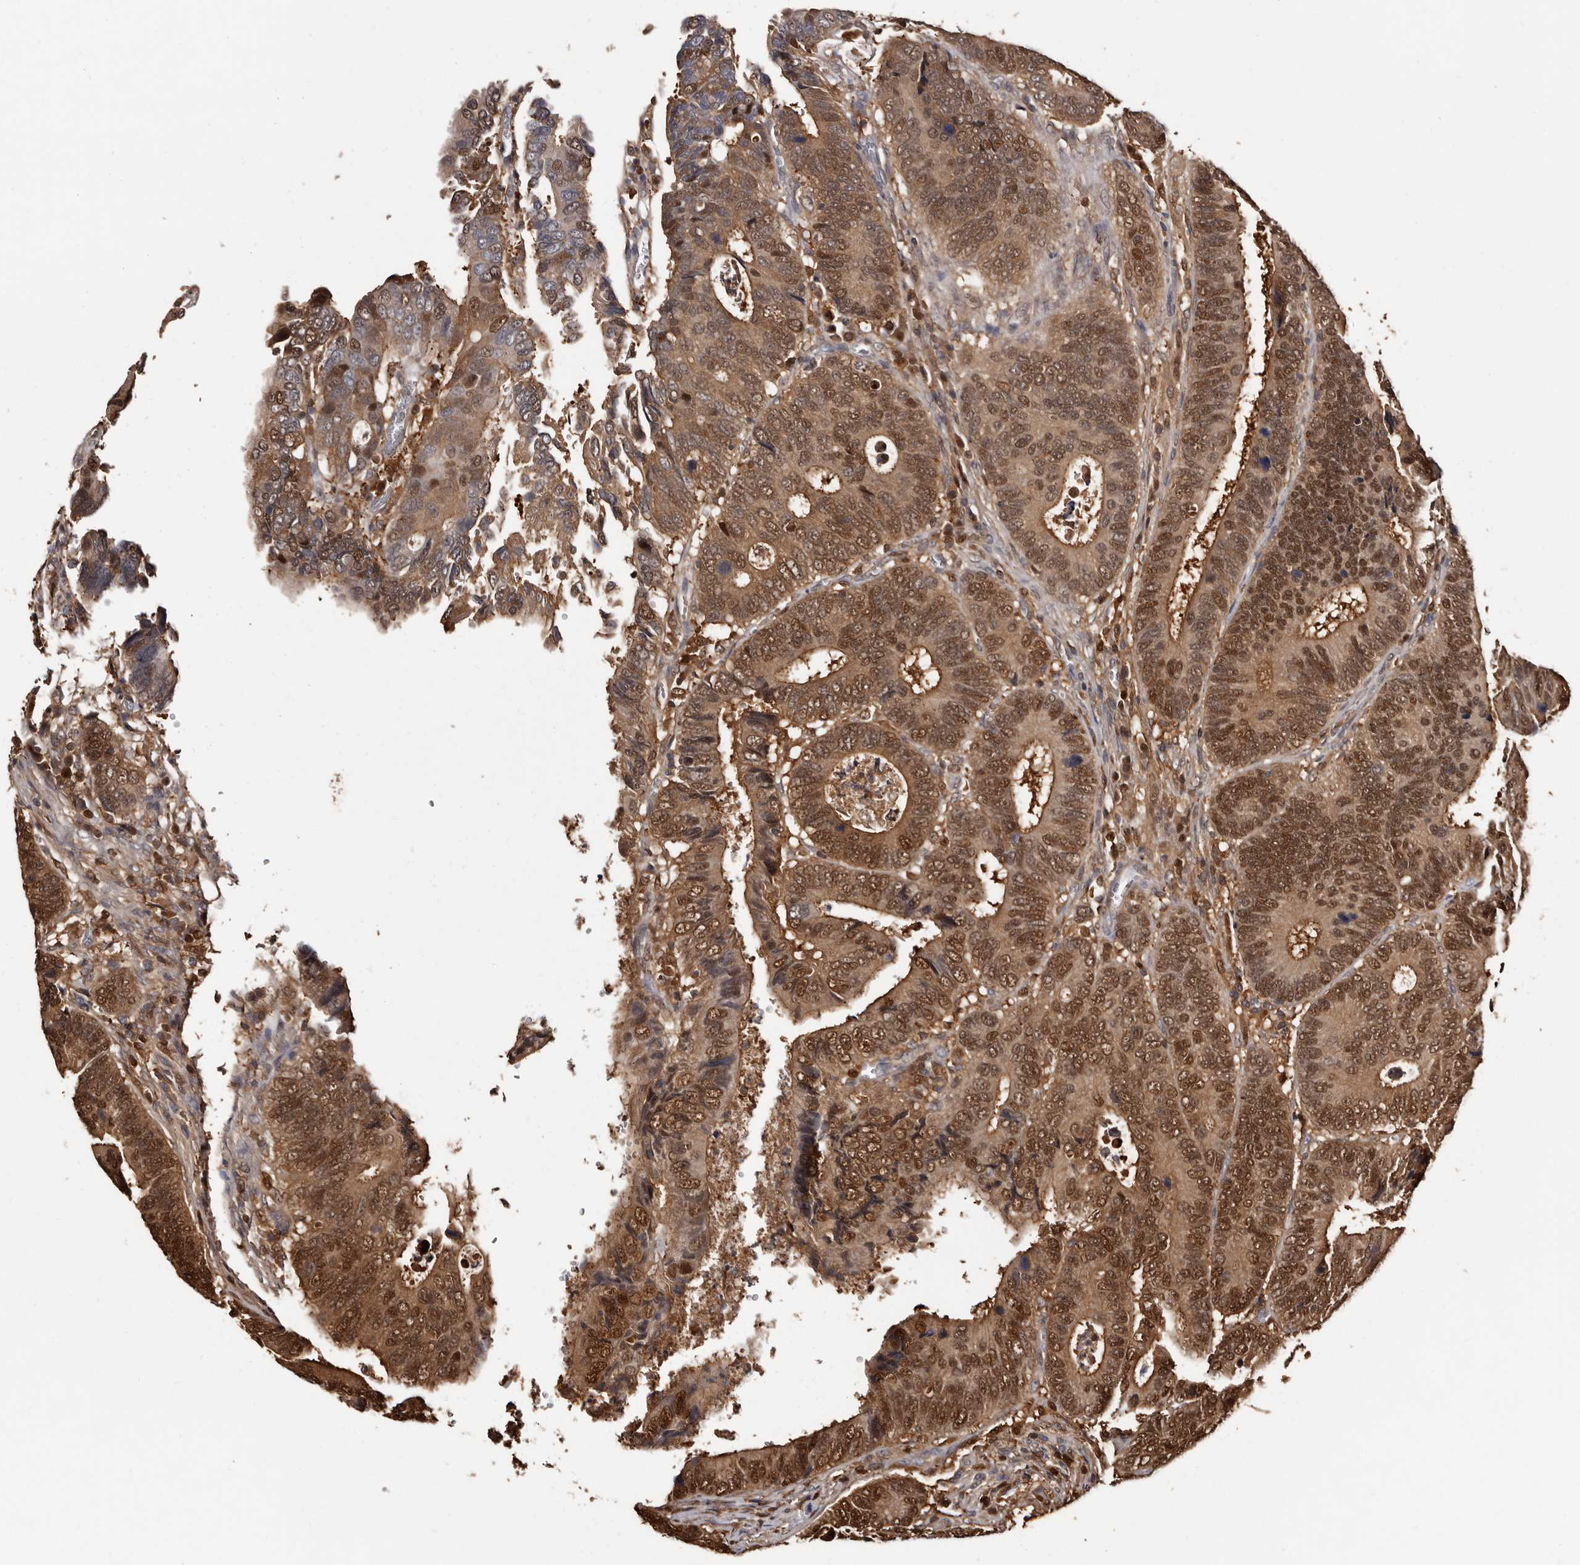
{"staining": {"intensity": "moderate", "quantity": ">75%", "location": "cytoplasmic/membranous,nuclear"}, "tissue": "colorectal cancer", "cell_type": "Tumor cells", "image_type": "cancer", "snomed": [{"axis": "morphology", "description": "Adenocarcinoma, NOS"}, {"axis": "topography", "description": "Colon"}], "caption": "Immunohistochemistry (IHC) micrograph of colorectal cancer stained for a protein (brown), which exhibits medium levels of moderate cytoplasmic/membranous and nuclear positivity in approximately >75% of tumor cells.", "gene": "DNPH1", "patient": {"sex": "male", "age": 72}}